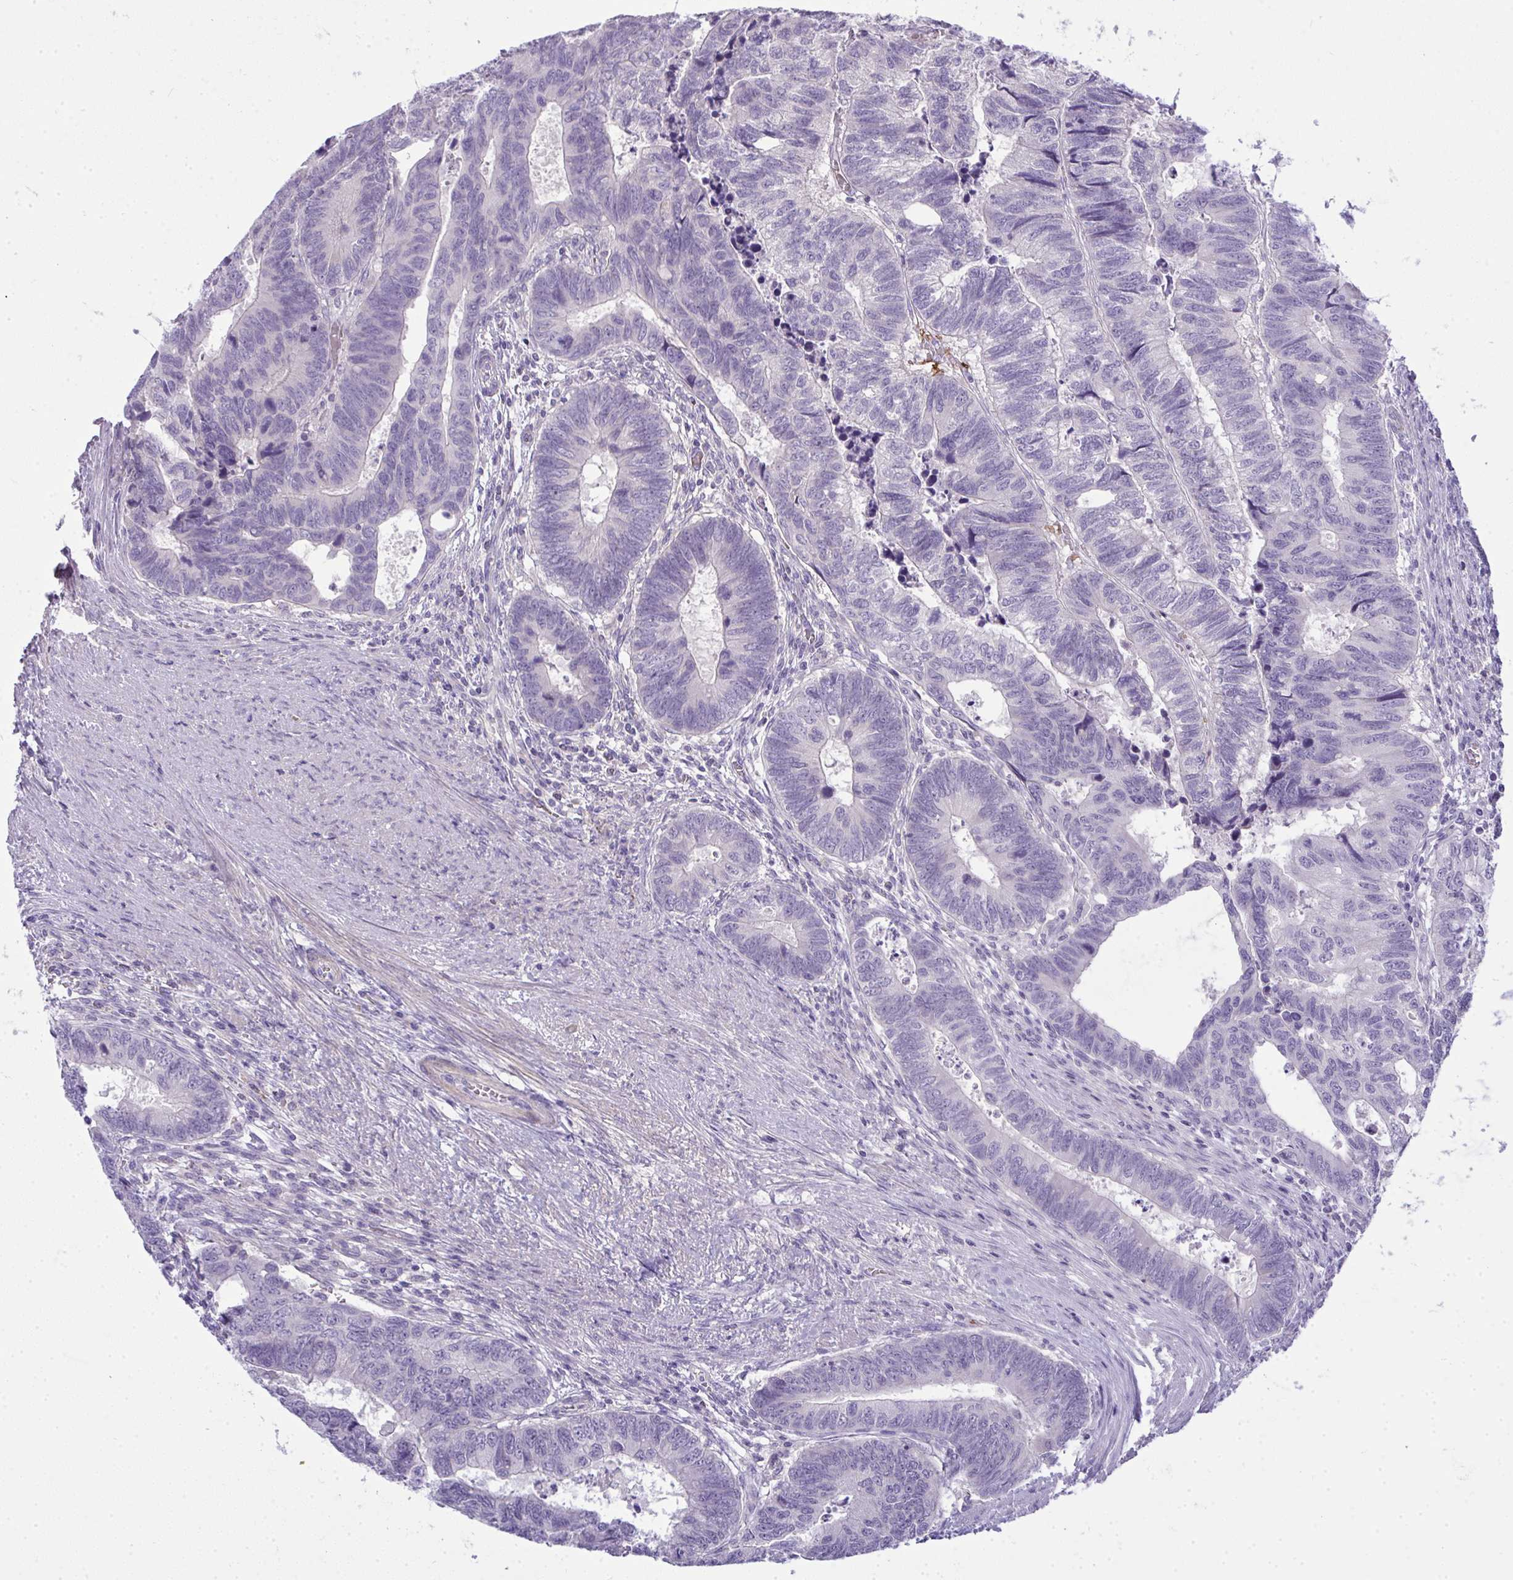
{"staining": {"intensity": "negative", "quantity": "none", "location": "none"}, "tissue": "colorectal cancer", "cell_type": "Tumor cells", "image_type": "cancer", "snomed": [{"axis": "morphology", "description": "Adenocarcinoma, NOS"}, {"axis": "topography", "description": "Colon"}], "caption": "Immunohistochemistry (IHC) image of human adenocarcinoma (colorectal) stained for a protein (brown), which reveals no staining in tumor cells.", "gene": "SPTB", "patient": {"sex": "male", "age": 62}}